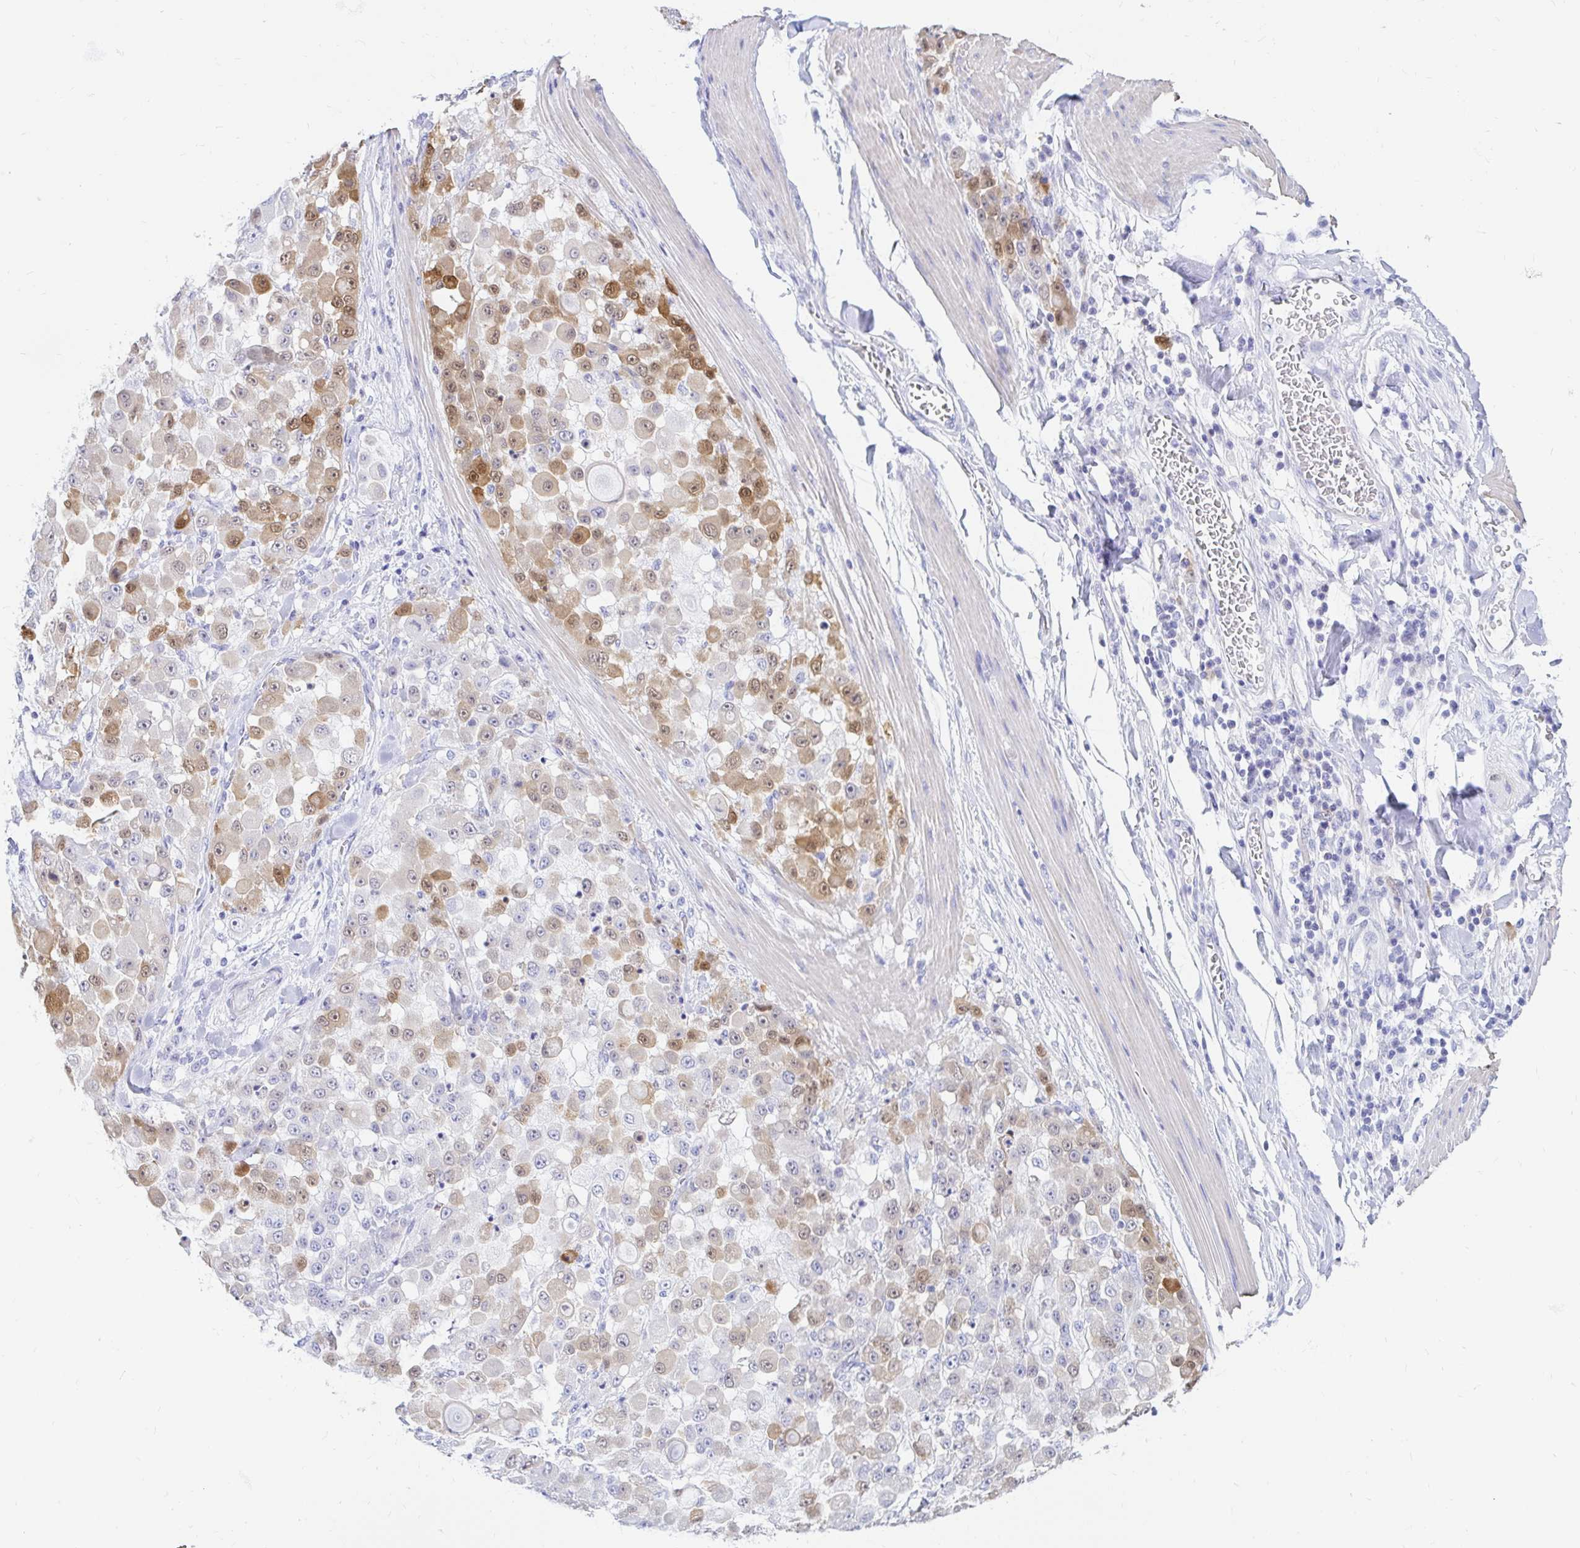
{"staining": {"intensity": "weak", "quantity": "25%-75%", "location": "cytoplasmic/membranous,nuclear"}, "tissue": "stomach cancer", "cell_type": "Tumor cells", "image_type": "cancer", "snomed": [{"axis": "morphology", "description": "Adenocarcinoma, NOS"}, {"axis": "topography", "description": "Stomach"}], "caption": "High-magnification brightfield microscopy of stomach adenocarcinoma stained with DAB (brown) and counterstained with hematoxylin (blue). tumor cells exhibit weak cytoplasmic/membranous and nuclear expression is identified in approximately25%-75% of cells.", "gene": "PPP1R1B", "patient": {"sex": "female", "age": 76}}